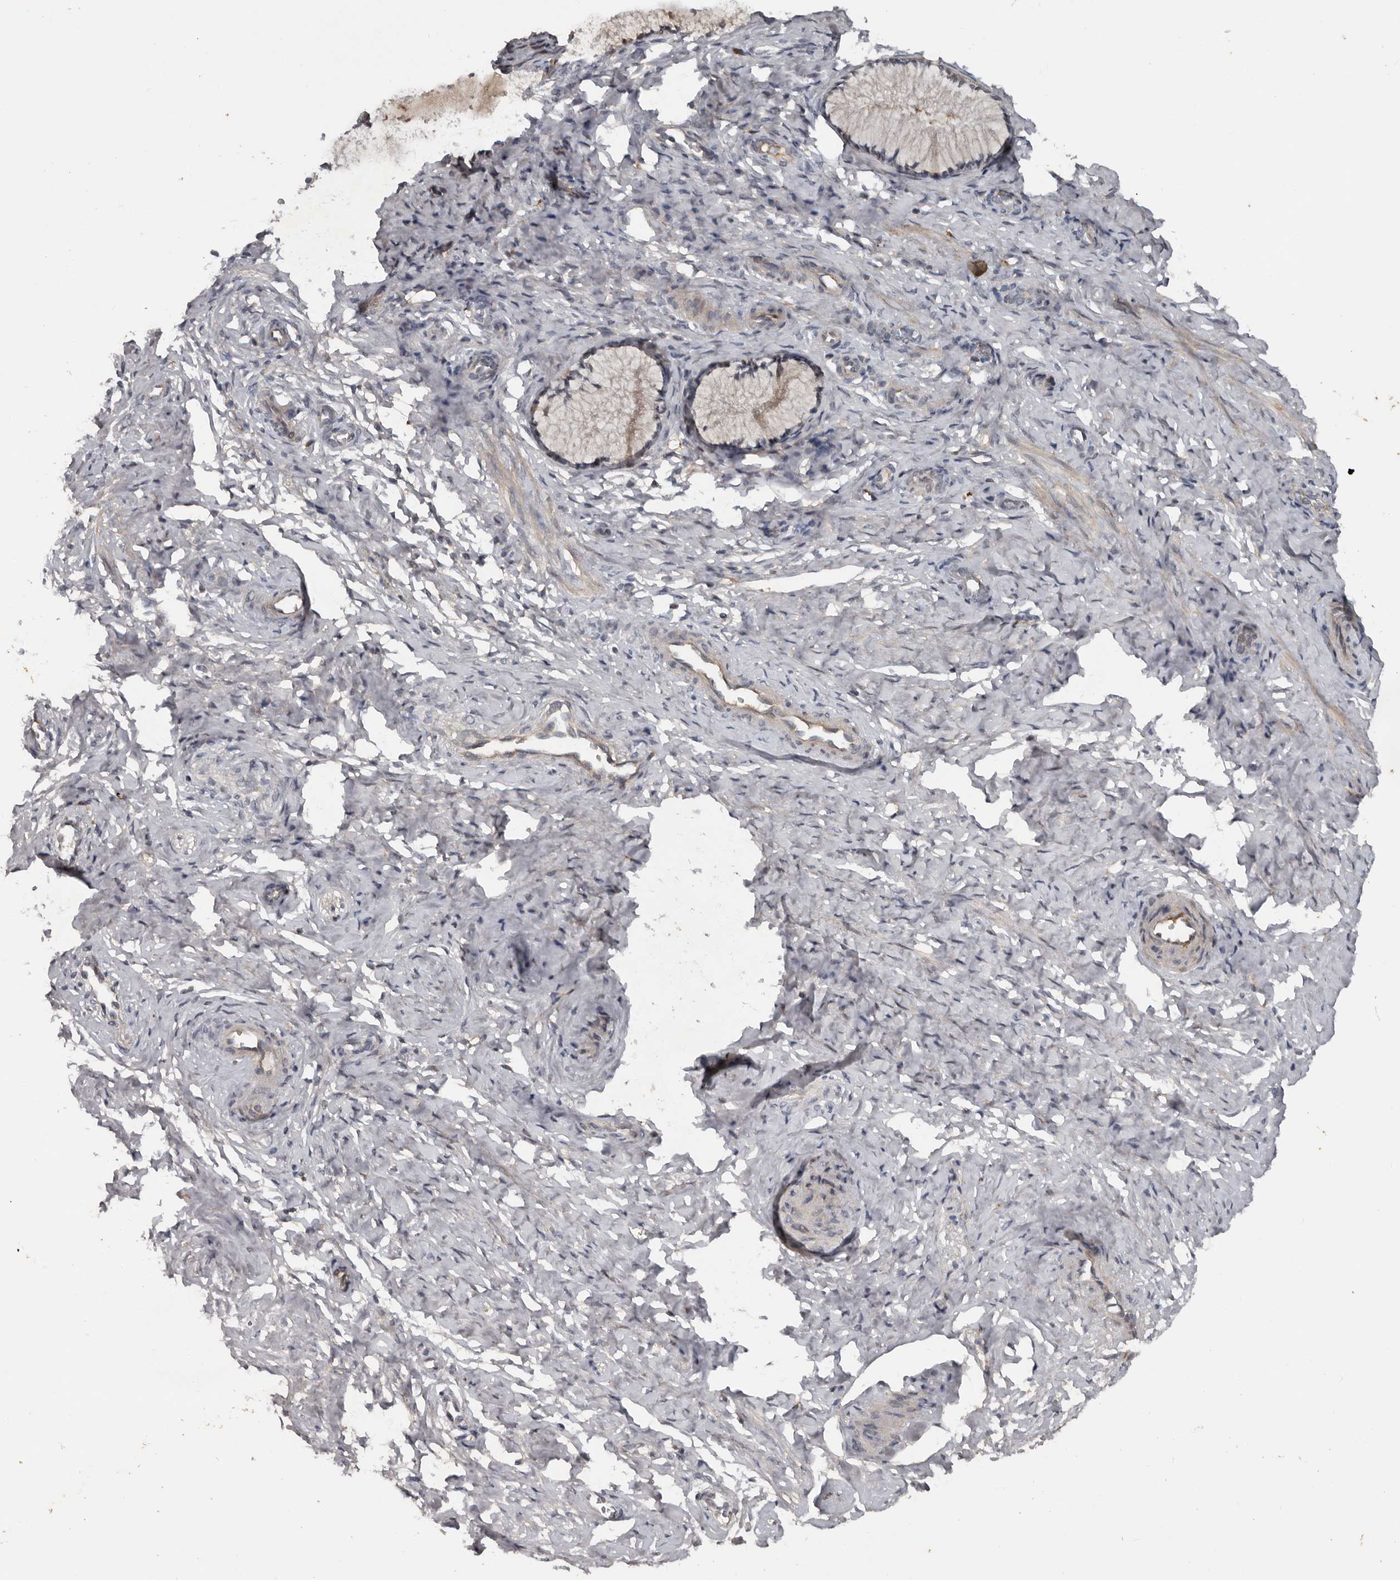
{"staining": {"intensity": "weak", "quantity": "<25%", "location": "cytoplasmic/membranous"}, "tissue": "cervix", "cell_type": "Glandular cells", "image_type": "normal", "snomed": [{"axis": "morphology", "description": "Normal tissue, NOS"}, {"axis": "topography", "description": "Cervix"}], "caption": "IHC image of normal cervix: human cervix stained with DAB exhibits no significant protein expression in glandular cells. The staining was performed using DAB (3,3'-diaminobenzidine) to visualize the protein expression in brown, while the nuclei were stained in blue with hematoxylin (Magnification: 20x).", "gene": "DNAJB4", "patient": {"sex": "female", "age": 27}}